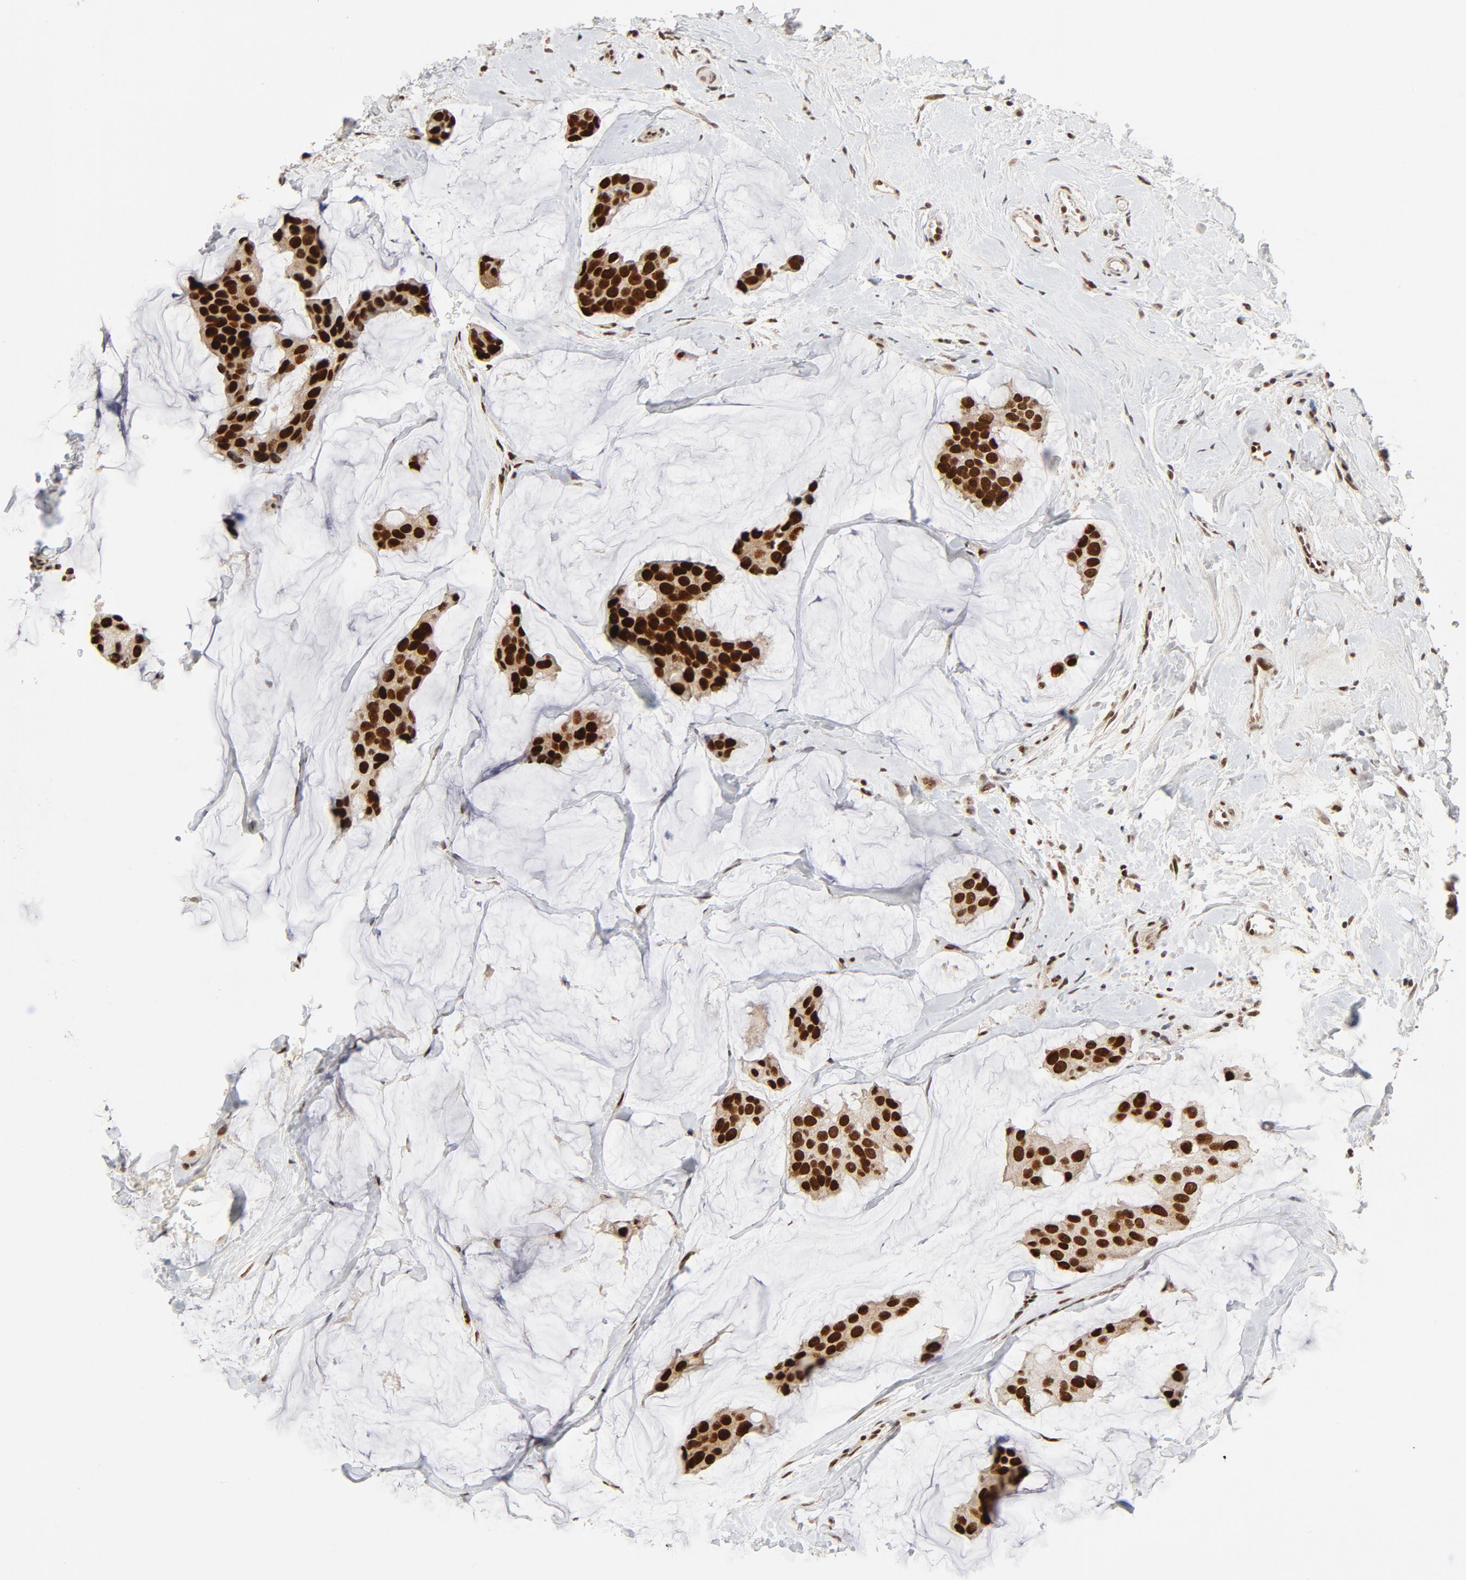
{"staining": {"intensity": "strong", "quantity": ">75%", "location": "nuclear"}, "tissue": "breast cancer", "cell_type": "Tumor cells", "image_type": "cancer", "snomed": [{"axis": "morphology", "description": "Normal tissue, NOS"}, {"axis": "morphology", "description": "Duct carcinoma"}, {"axis": "topography", "description": "Breast"}], "caption": "There is high levels of strong nuclear expression in tumor cells of invasive ductal carcinoma (breast), as demonstrated by immunohistochemical staining (brown color).", "gene": "GTF2I", "patient": {"sex": "female", "age": 50}}